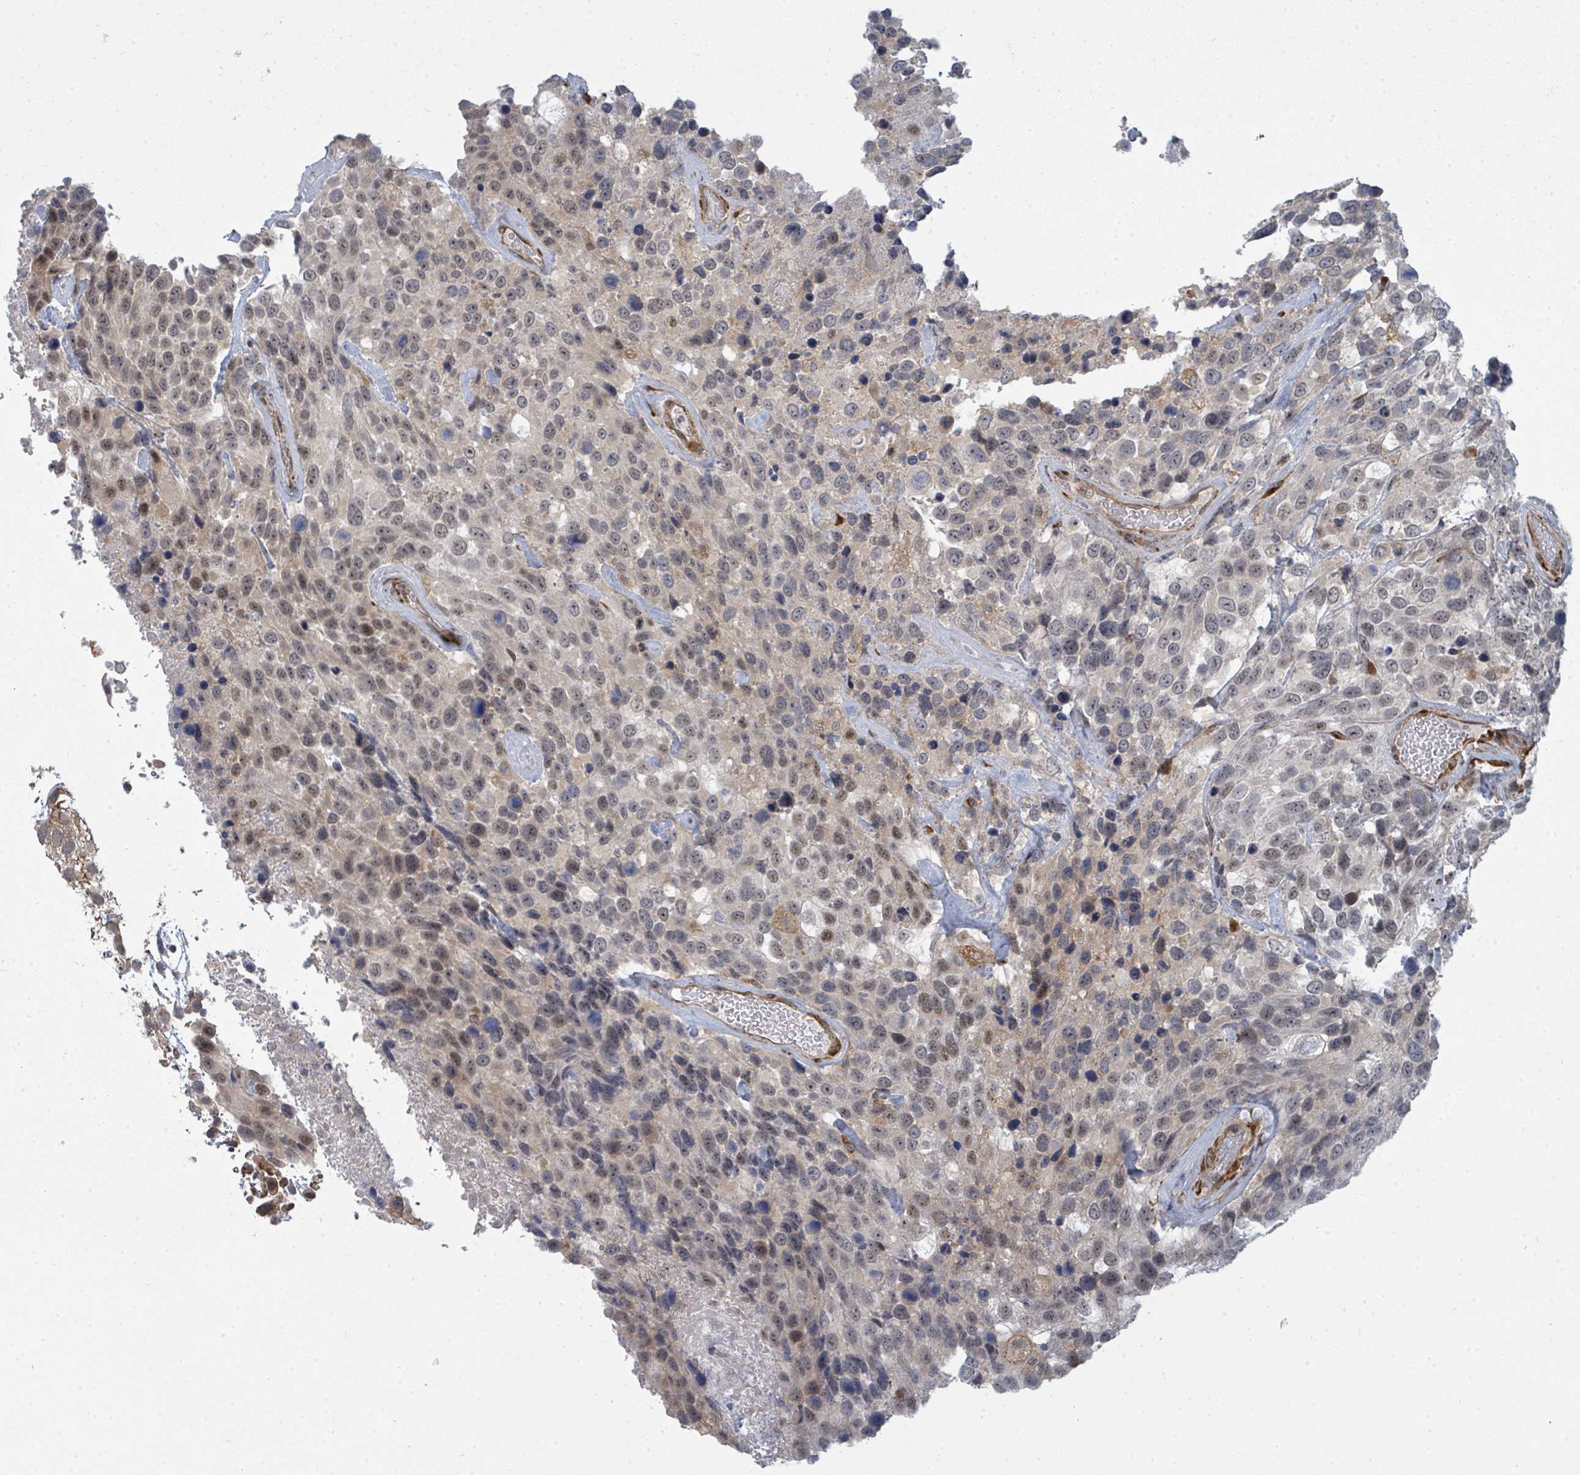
{"staining": {"intensity": "moderate", "quantity": "25%-75%", "location": "nuclear"}, "tissue": "urothelial cancer", "cell_type": "Tumor cells", "image_type": "cancer", "snomed": [{"axis": "morphology", "description": "Urothelial carcinoma, High grade"}, {"axis": "topography", "description": "Urinary bladder"}], "caption": "Protein expression analysis of urothelial carcinoma (high-grade) reveals moderate nuclear positivity in approximately 25%-75% of tumor cells.", "gene": "PSMG2", "patient": {"sex": "male", "age": 56}}